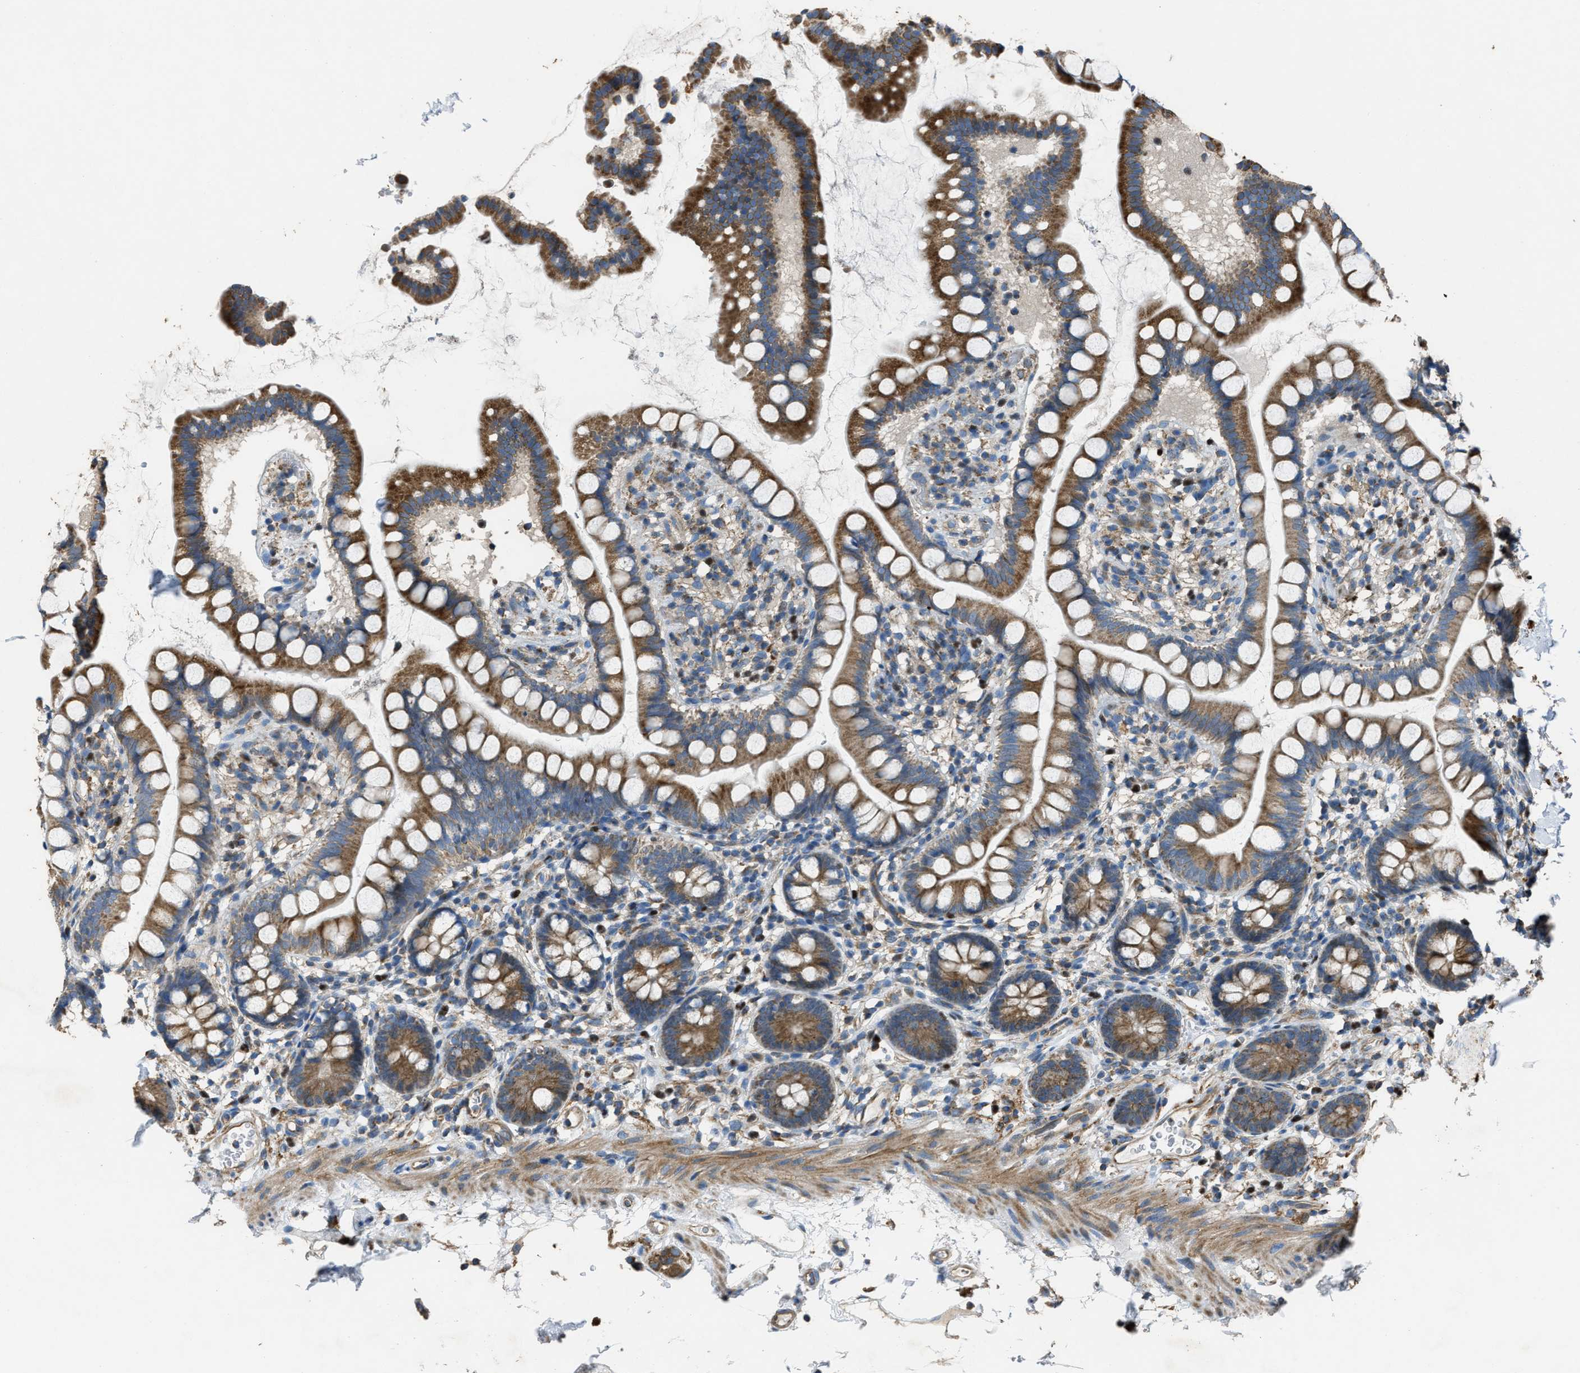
{"staining": {"intensity": "moderate", "quantity": ">75%", "location": "cytoplasmic/membranous"}, "tissue": "small intestine", "cell_type": "Glandular cells", "image_type": "normal", "snomed": [{"axis": "morphology", "description": "Normal tissue, NOS"}, {"axis": "topography", "description": "Small intestine"}], "caption": "Immunohistochemical staining of normal human small intestine reveals moderate cytoplasmic/membranous protein positivity in about >75% of glandular cells.", "gene": "SLC25A11", "patient": {"sex": "female", "age": 84}}